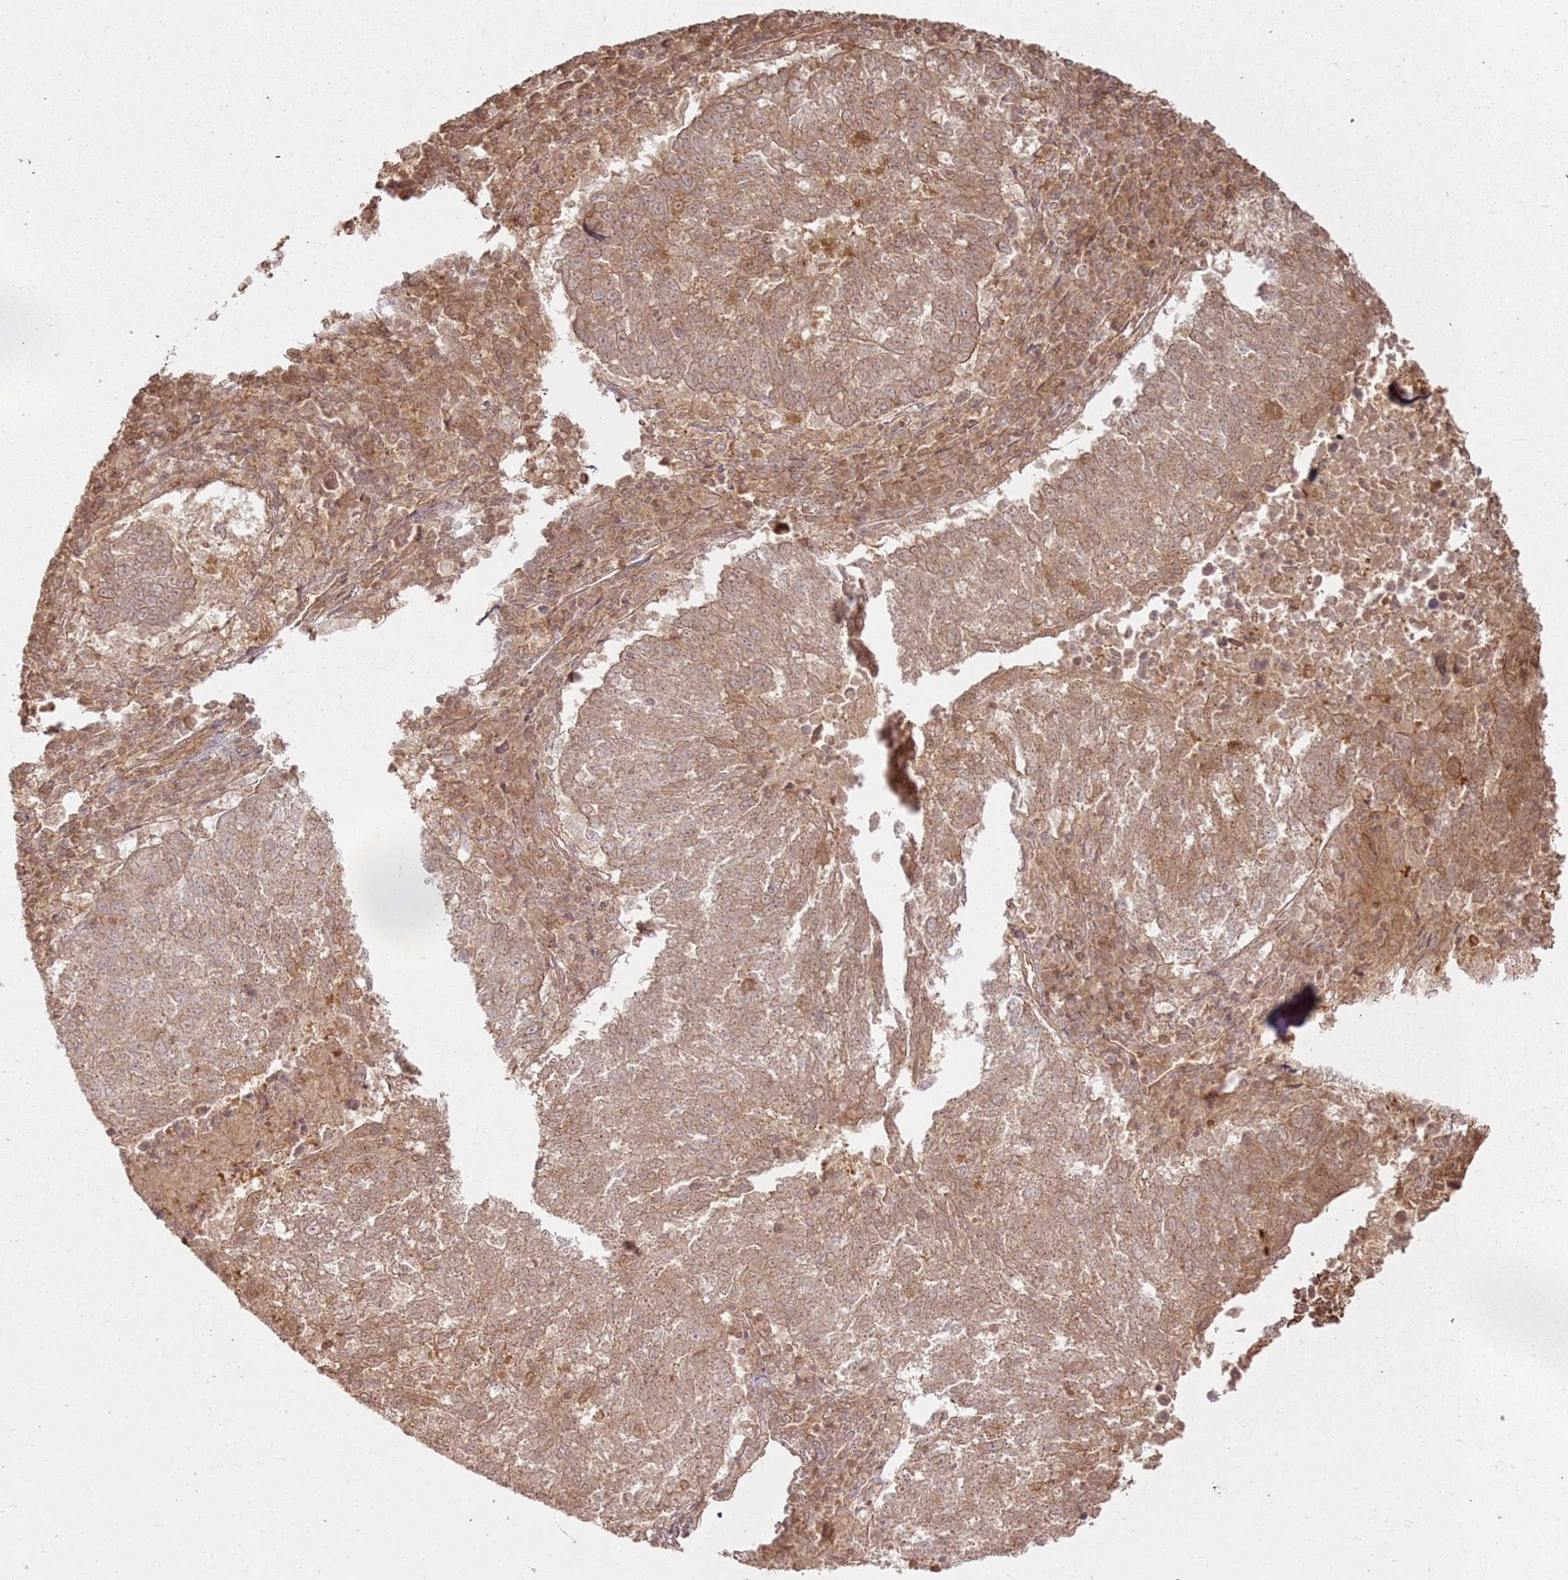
{"staining": {"intensity": "moderate", "quantity": ">75%", "location": "cytoplasmic/membranous"}, "tissue": "lung cancer", "cell_type": "Tumor cells", "image_type": "cancer", "snomed": [{"axis": "morphology", "description": "Squamous cell carcinoma, NOS"}, {"axis": "topography", "description": "Lung"}], "caption": "Moderate cytoplasmic/membranous positivity is identified in approximately >75% of tumor cells in squamous cell carcinoma (lung). (DAB (3,3'-diaminobenzidine) IHC, brown staining for protein, blue staining for nuclei).", "gene": "ZNF776", "patient": {"sex": "male", "age": 73}}